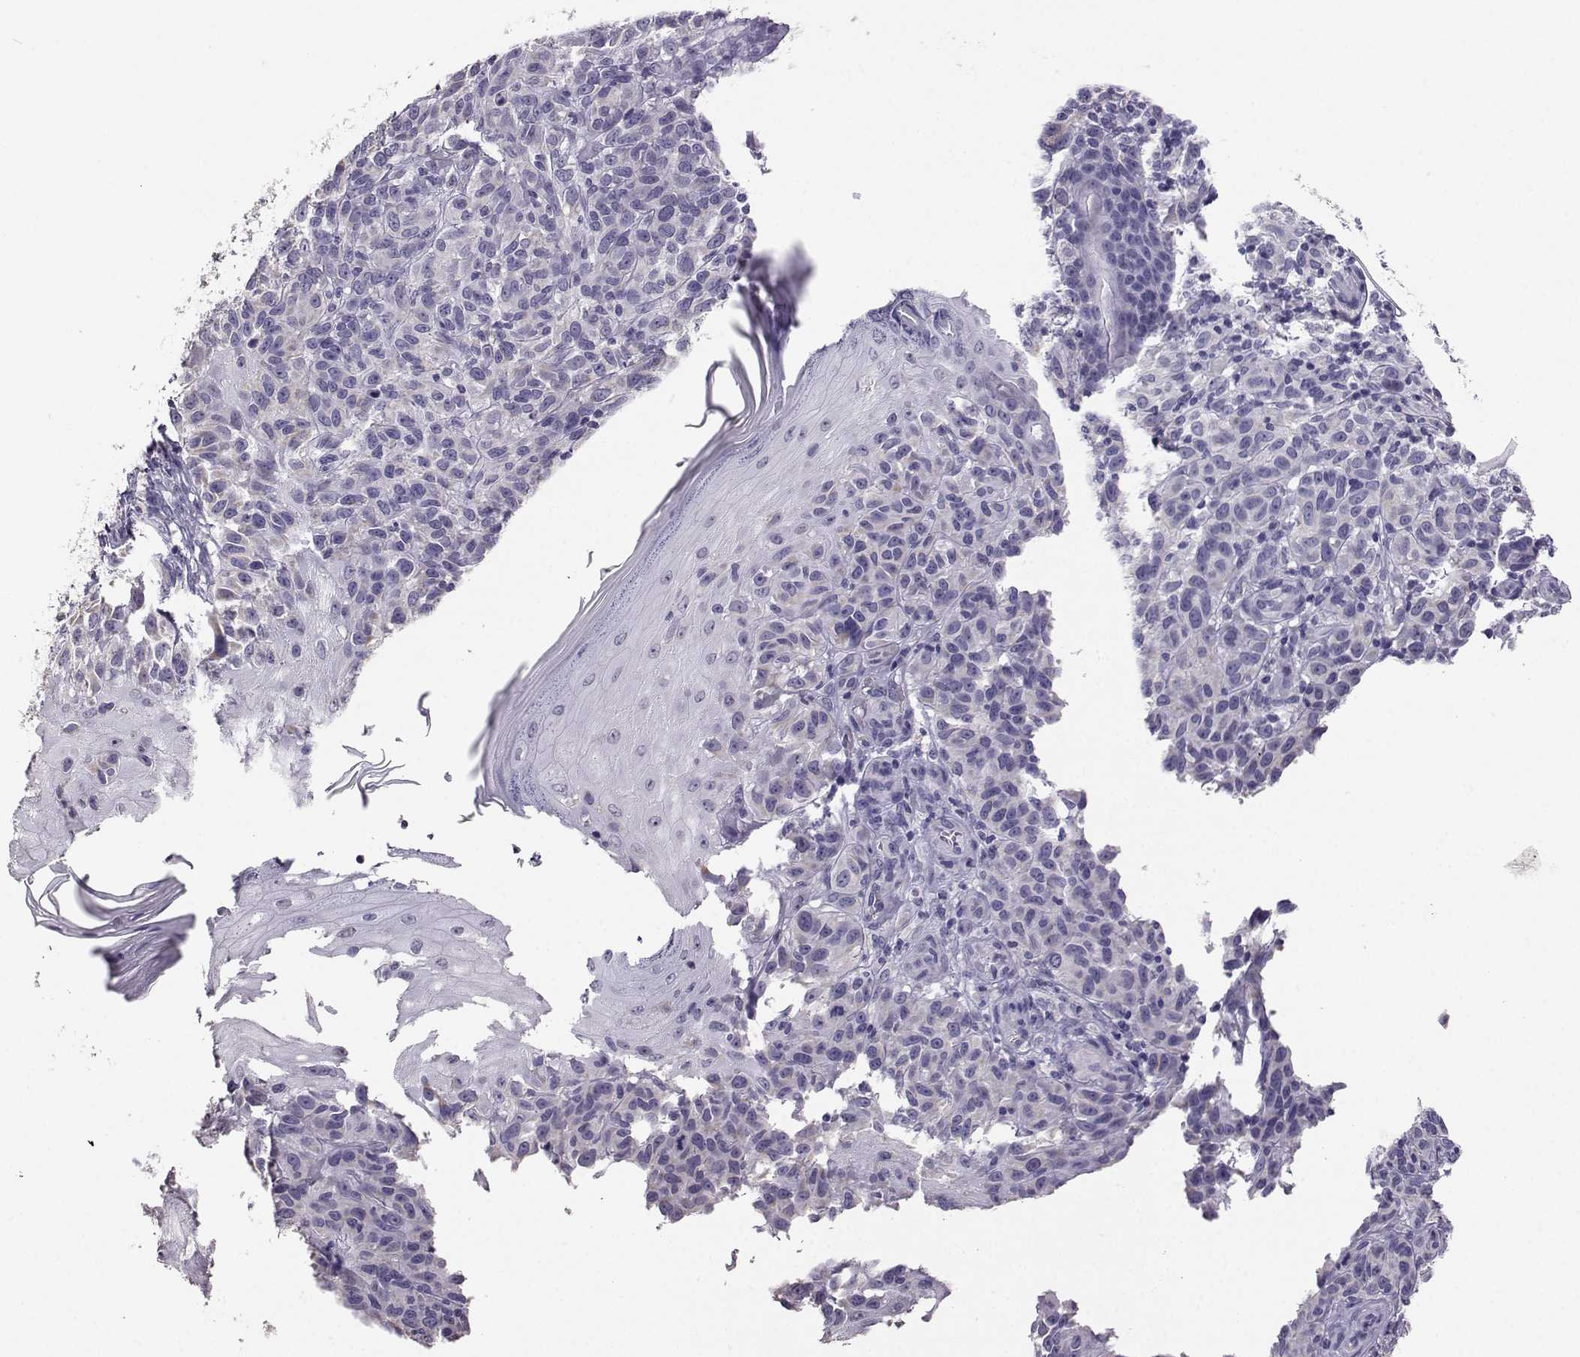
{"staining": {"intensity": "negative", "quantity": "none", "location": "none"}, "tissue": "melanoma", "cell_type": "Tumor cells", "image_type": "cancer", "snomed": [{"axis": "morphology", "description": "Malignant melanoma, NOS"}, {"axis": "topography", "description": "Skin"}], "caption": "Melanoma was stained to show a protein in brown. There is no significant staining in tumor cells.", "gene": "AVP", "patient": {"sex": "female", "age": 53}}